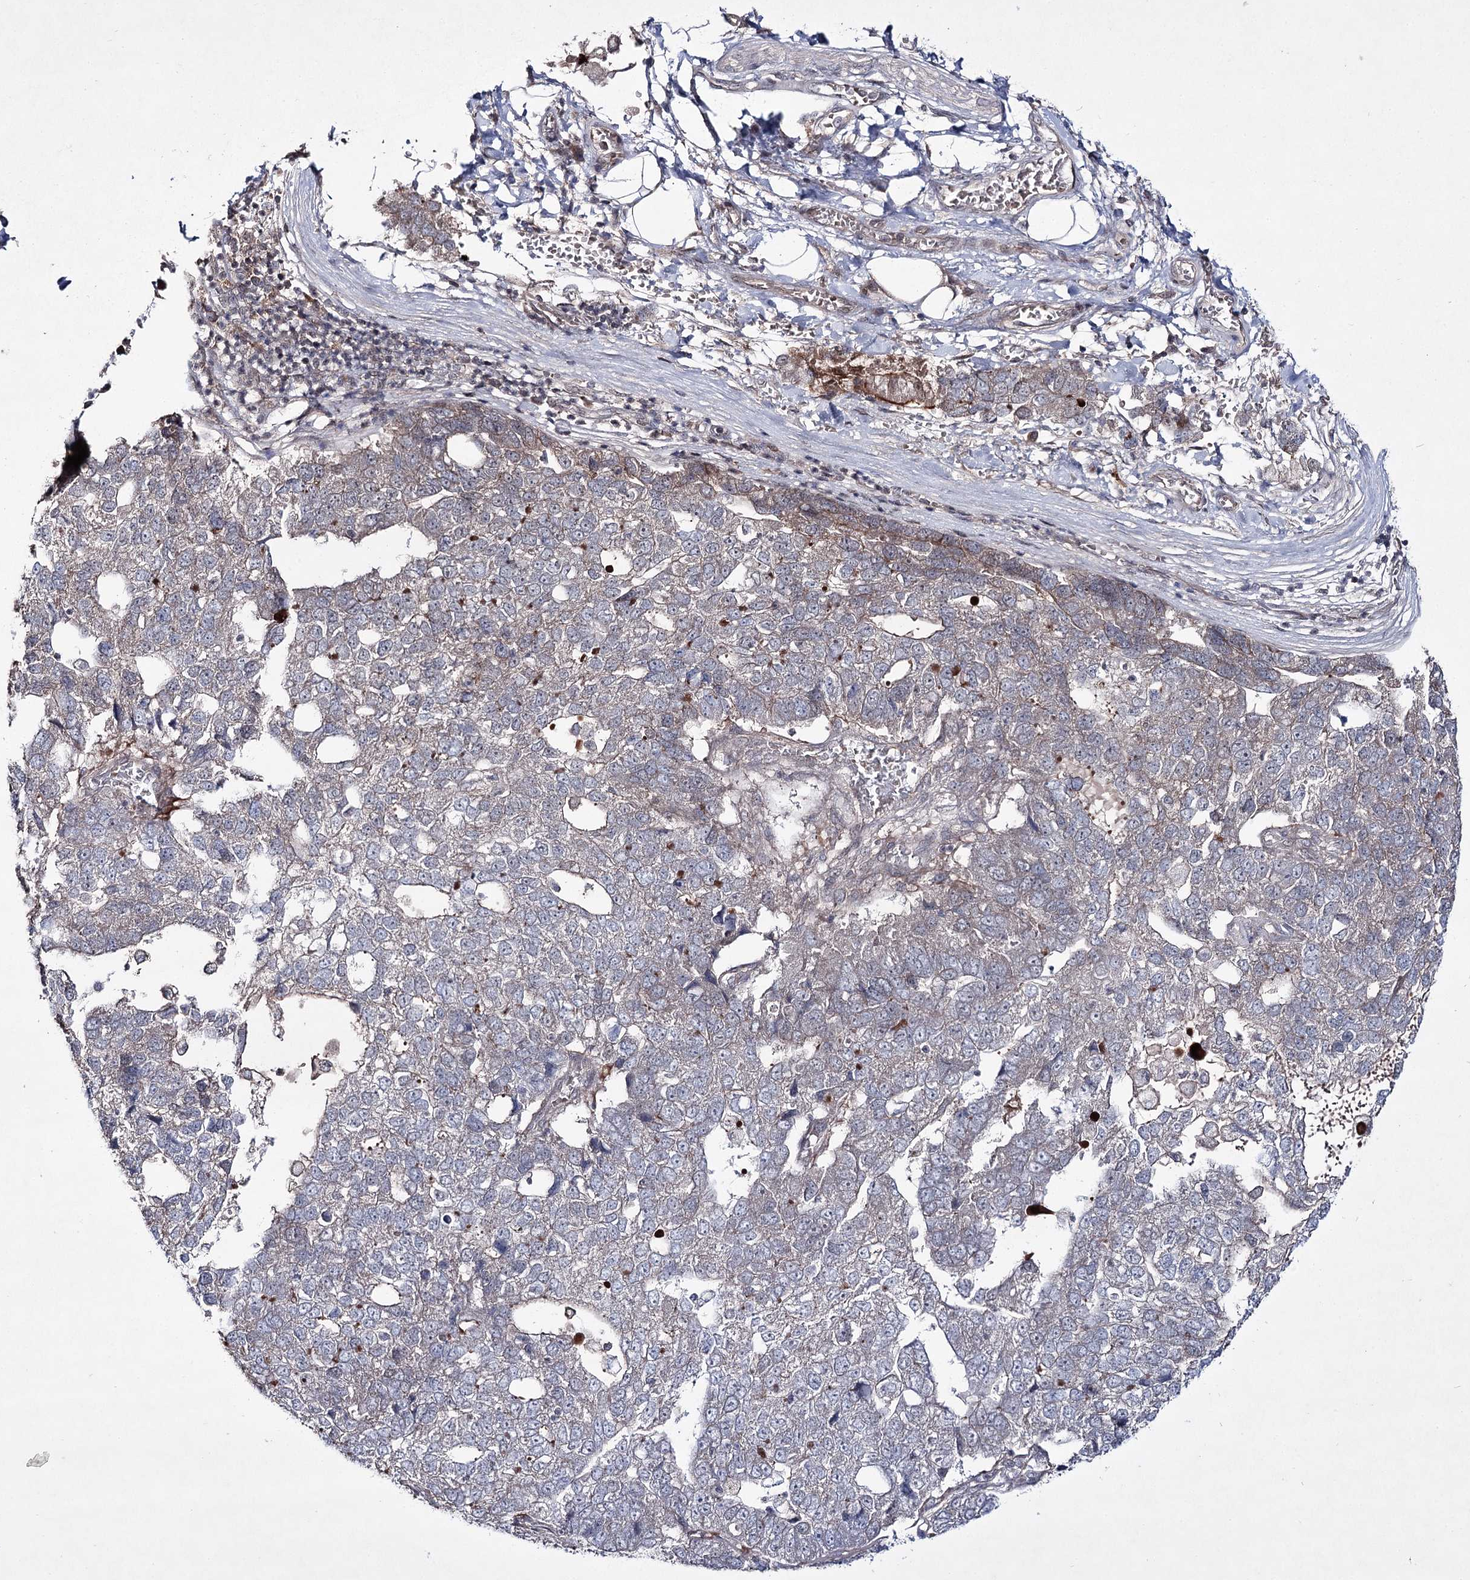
{"staining": {"intensity": "weak", "quantity": "<25%", "location": "cytoplasmic/membranous"}, "tissue": "pancreatic cancer", "cell_type": "Tumor cells", "image_type": "cancer", "snomed": [{"axis": "morphology", "description": "Adenocarcinoma, NOS"}, {"axis": "topography", "description": "Pancreas"}], "caption": "Immunohistochemical staining of human pancreatic adenocarcinoma exhibits no significant staining in tumor cells. Nuclei are stained in blue.", "gene": "HOXC11", "patient": {"sex": "female", "age": 61}}